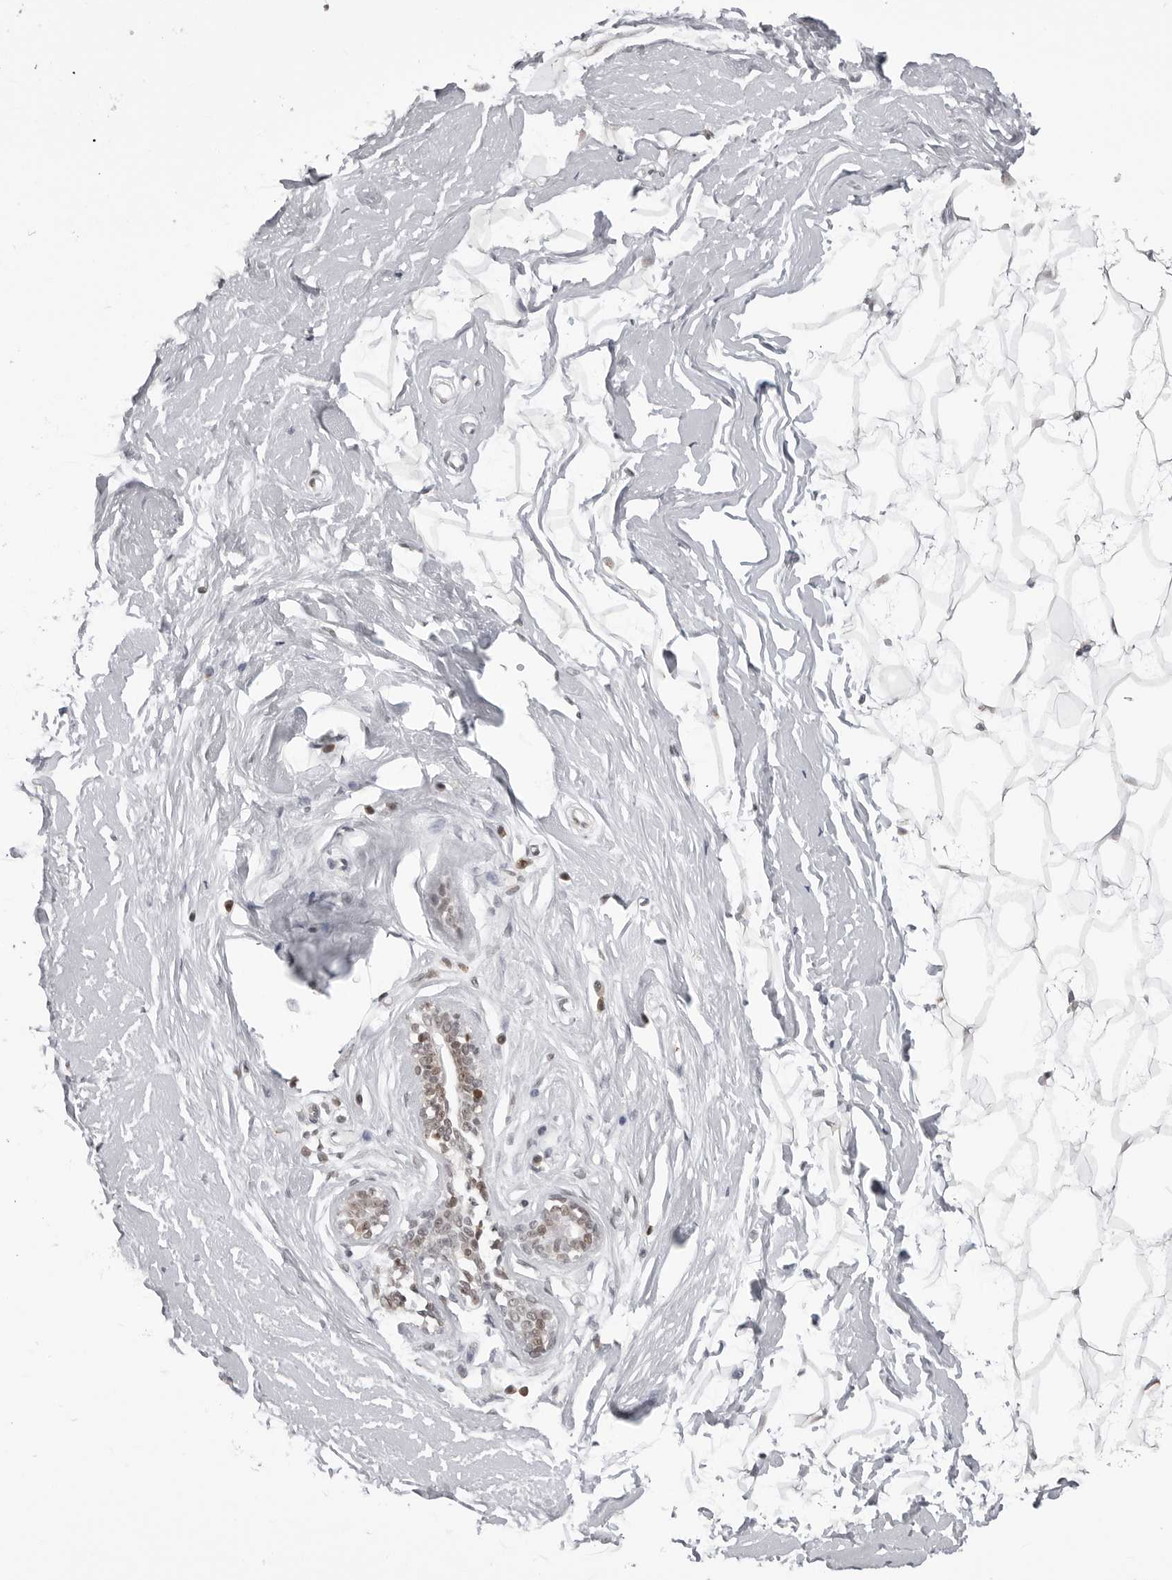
{"staining": {"intensity": "weak", "quantity": "25%-75%", "location": "nuclear"}, "tissue": "breast", "cell_type": "Adipocytes", "image_type": "normal", "snomed": [{"axis": "morphology", "description": "Normal tissue, NOS"}, {"axis": "topography", "description": "Breast"}], "caption": "There is low levels of weak nuclear positivity in adipocytes of benign breast, as demonstrated by immunohistochemical staining (brown color).", "gene": "WRAP53", "patient": {"sex": "female", "age": 23}}